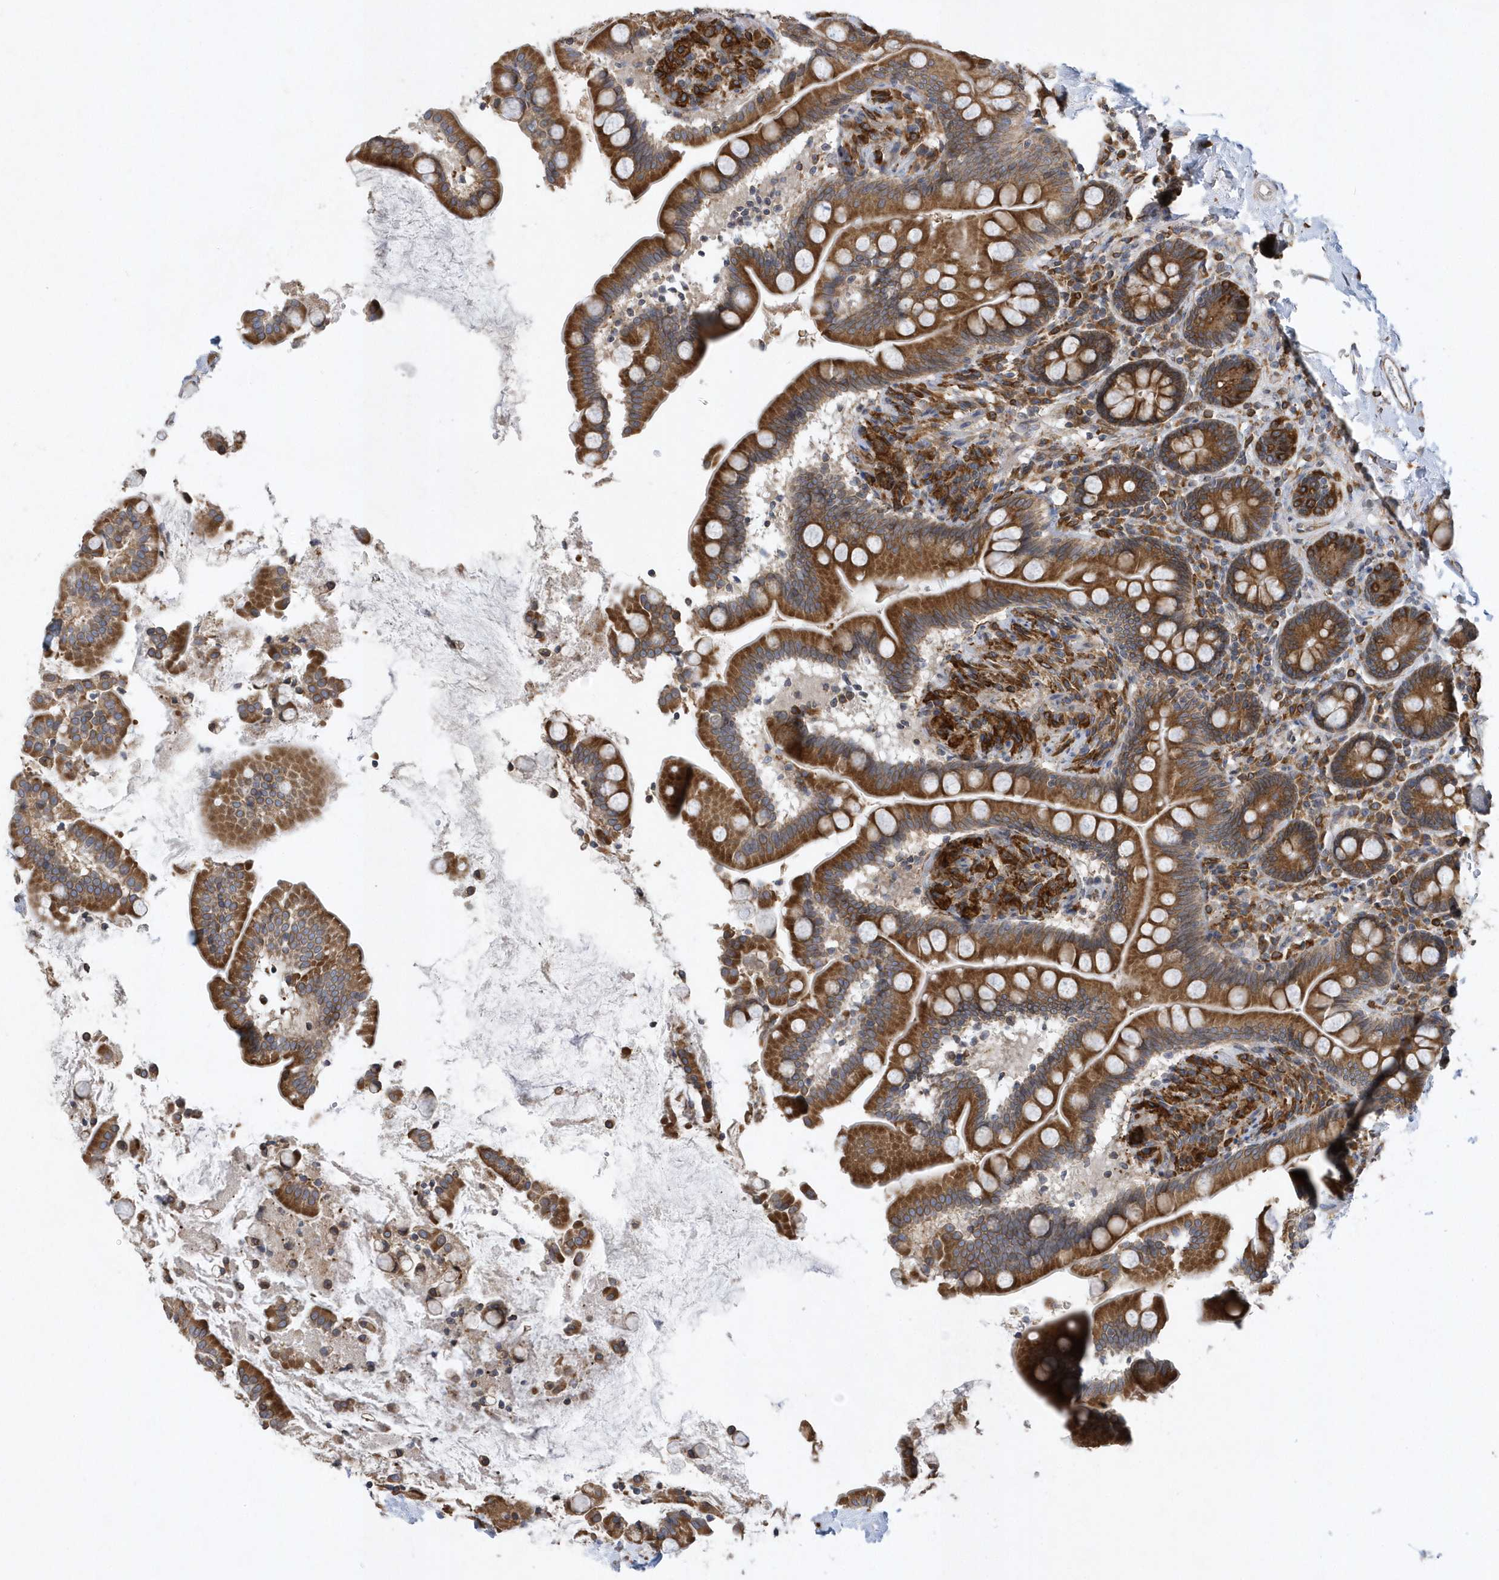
{"staining": {"intensity": "strong", "quantity": ">75%", "location": "cytoplasmic/membranous"}, "tissue": "small intestine", "cell_type": "Glandular cells", "image_type": "normal", "snomed": [{"axis": "morphology", "description": "Normal tissue, NOS"}, {"axis": "topography", "description": "Small intestine"}], "caption": "Immunohistochemistry (IHC) (DAB) staining of unremarkable human small intestine demonstrates strong cytoplasmic/membranous protein staining in approximately >75% of glandular cells. Immunohistochemistry (IHC) stains the protein of interest in brown and the nuclei are stained blue.", "gene": "VAMP7", "patient": {"sex": "female", "age": 64}}